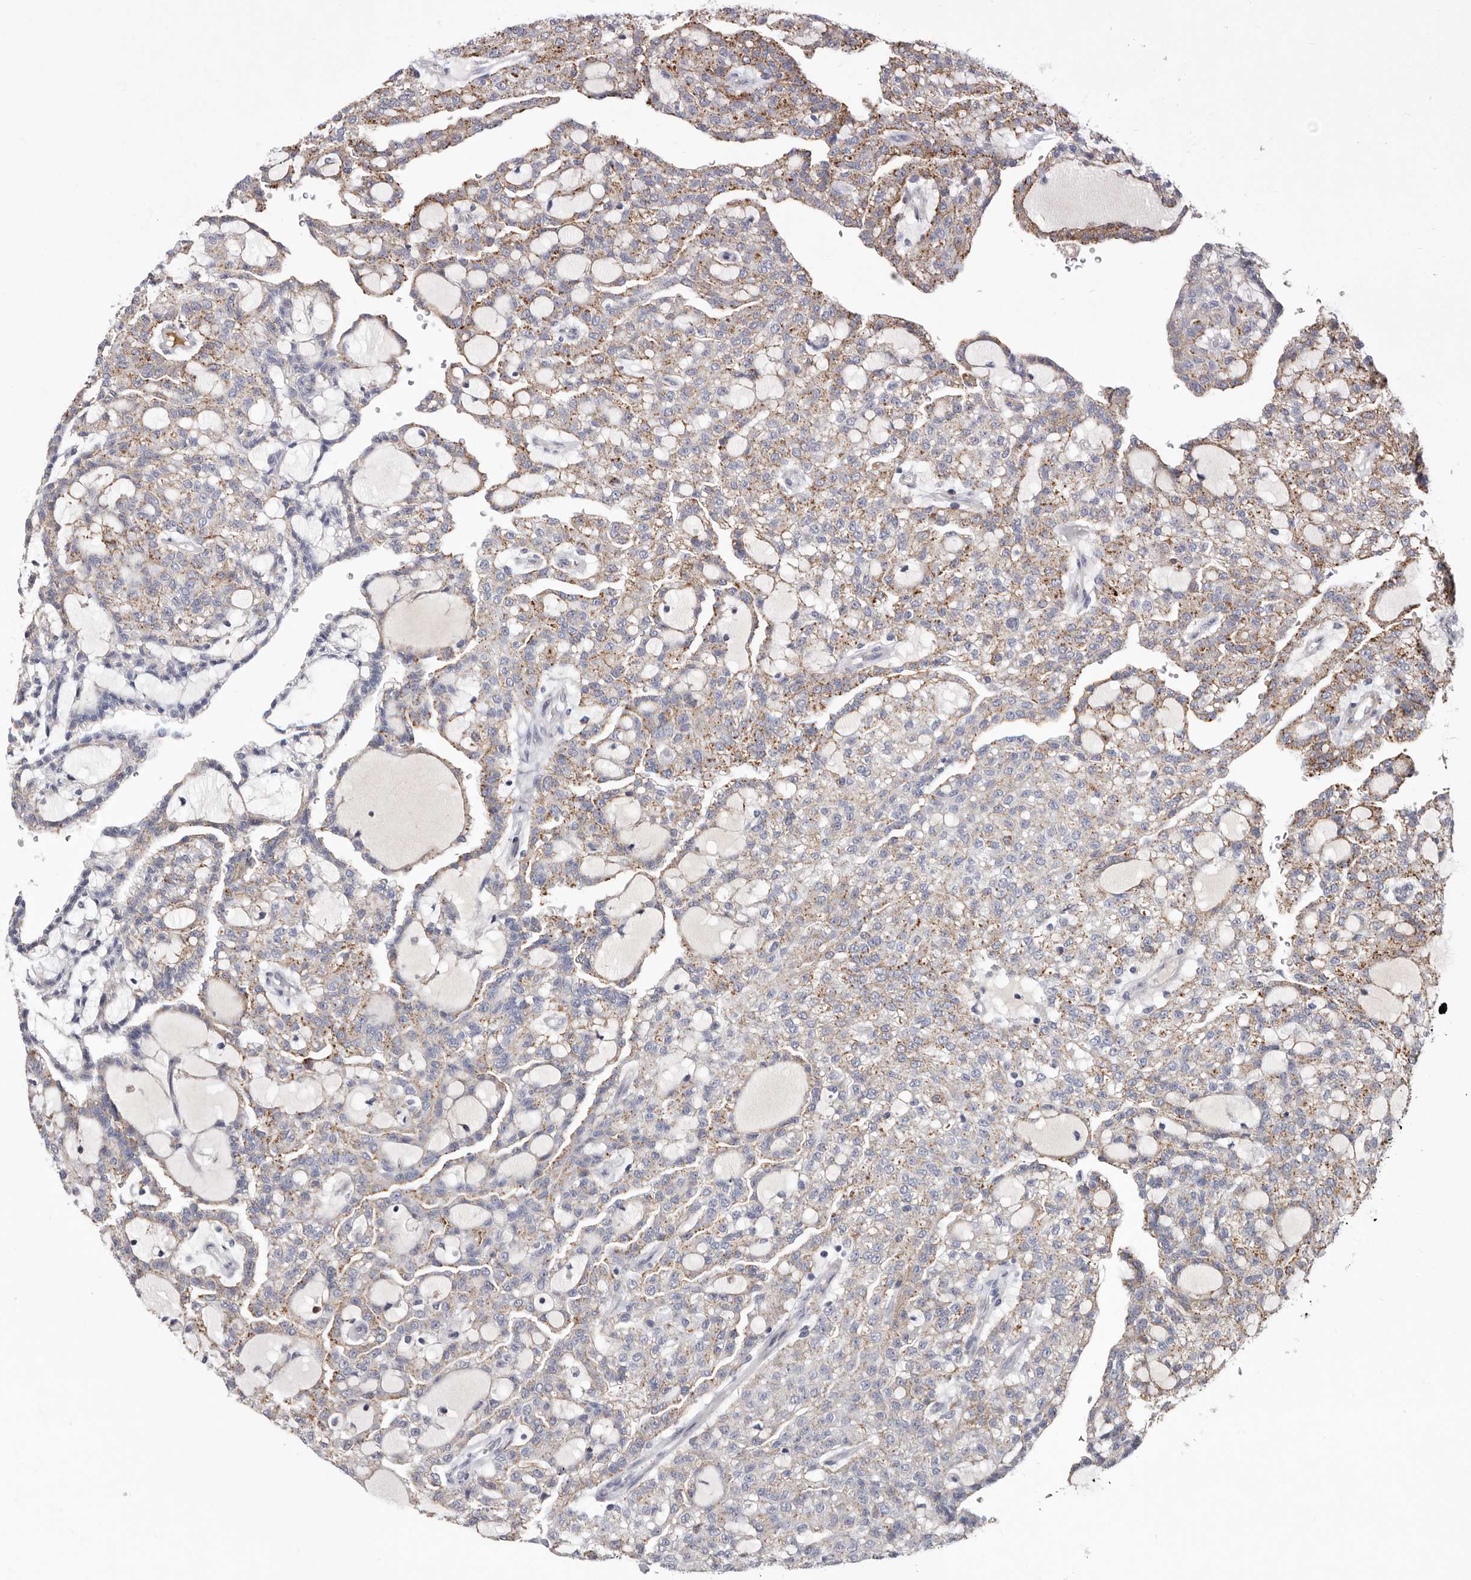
{"staining": {"intensity": "moderate", "quantity": "25%-75%", "location": "cytoplasmic/membranous"}, "tissue": "renal cancer", "cell_type": "Tumor cells", "image_type": "cancer", "snomed": [{"axis": "morphology", "description": "Adenocarcinoma, NOS"}, {"axis": "topography", "description": "Kidney"}], "caption": "Moderate cytoplasmic/membranous protein staining is present in approximately 25%-75% of tumor cells in renal cancer (adenocarcinoma). The staining is performed using DAB (3,3'-diaminobenzidine) brown chromogen to label protein expression. The nuclei are counter-stained blue using hematoxylin.", "gene": "NUBPL", "patient": {"sex": "male", "age": 63}}